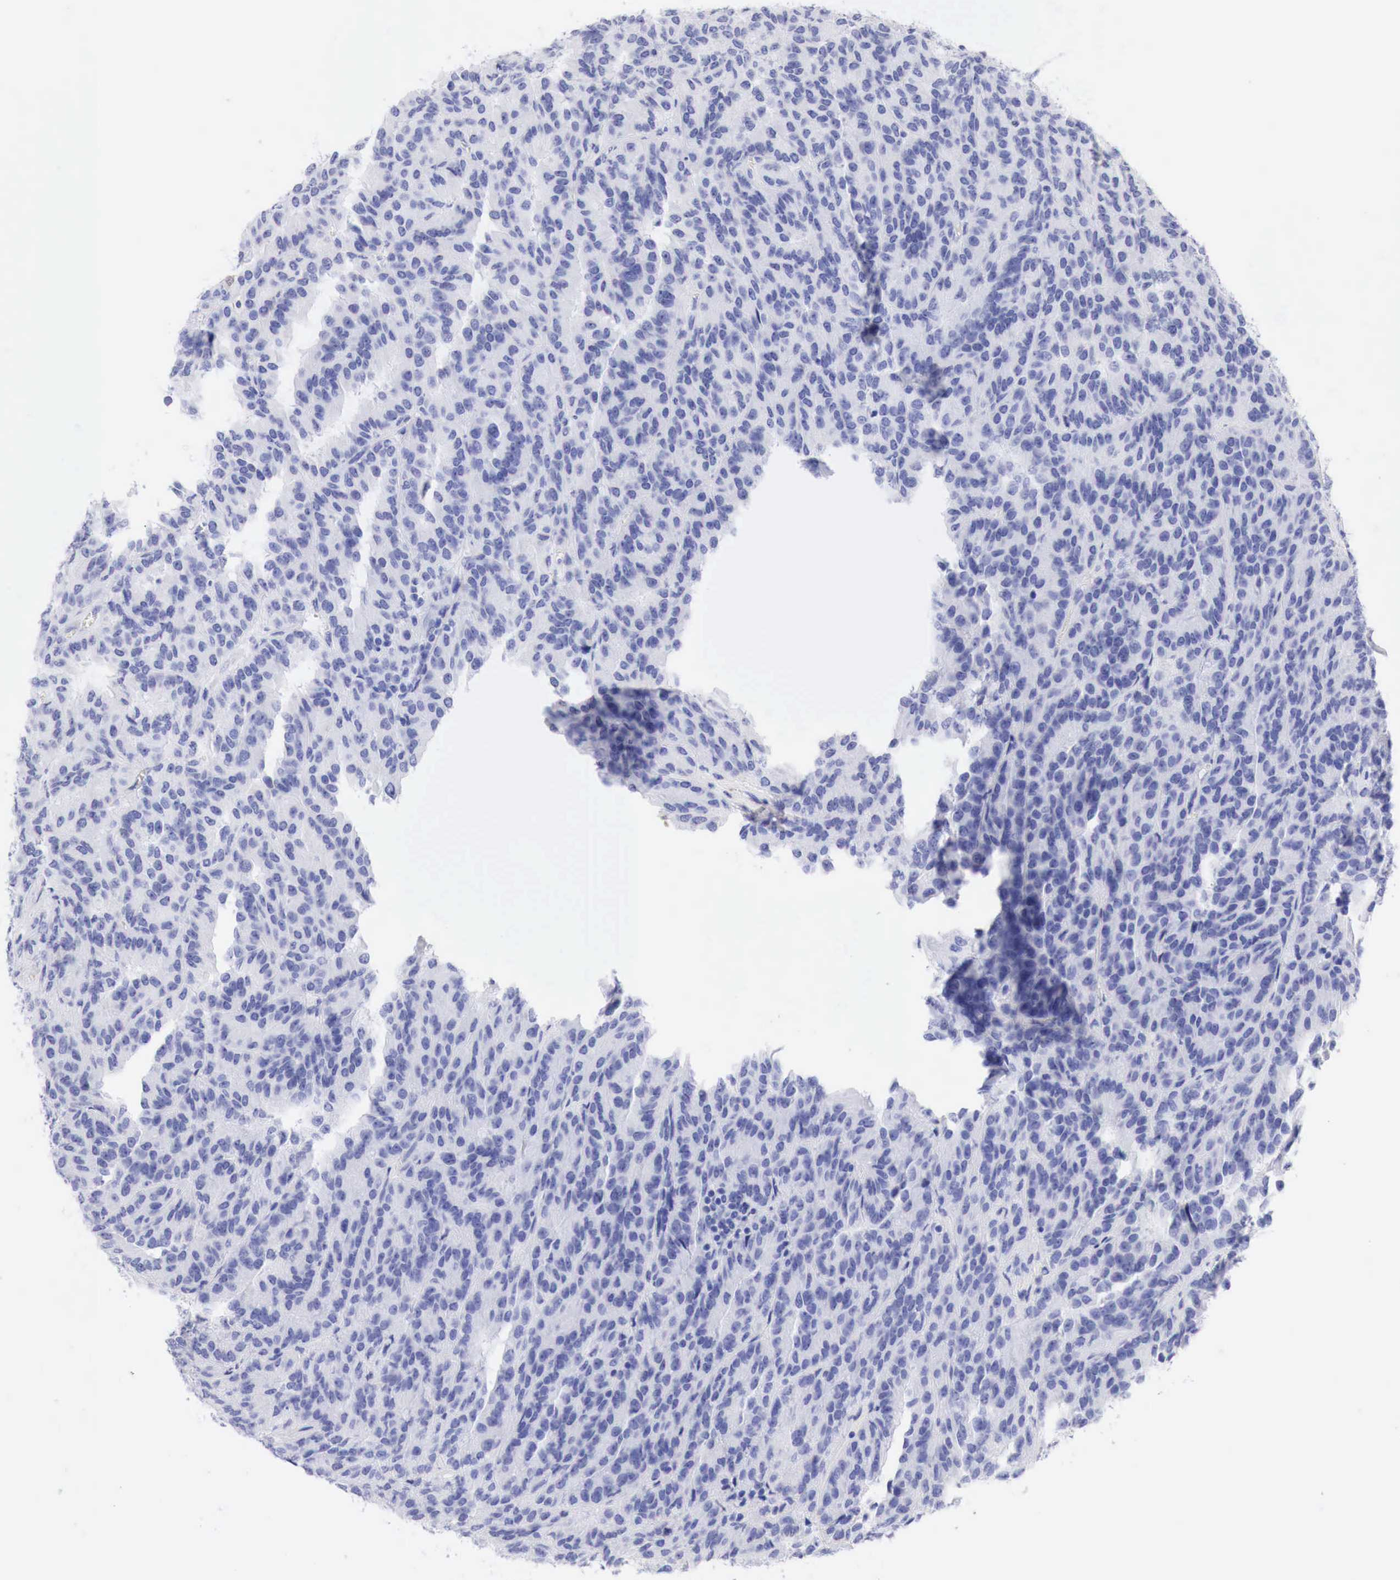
{"staining": {"intensity": "negative", "quantity": "none", "location": "none"}, "tissue": "renal cancer", "cell_type": "Tumor cells", "image_type": "cancer", "snomed": [{"axis": "morphology", "description": "Adenocarcinoma, NOS"}, {"axis": "topography", "description": "Kidney"}], "caption": "Adenocarcinoma (renal) was stained to show a protein in brown. There is no significant expression in tumor cells.", "gene": "CDKN2A", "patient": {"sex": "male", "age": 46}}